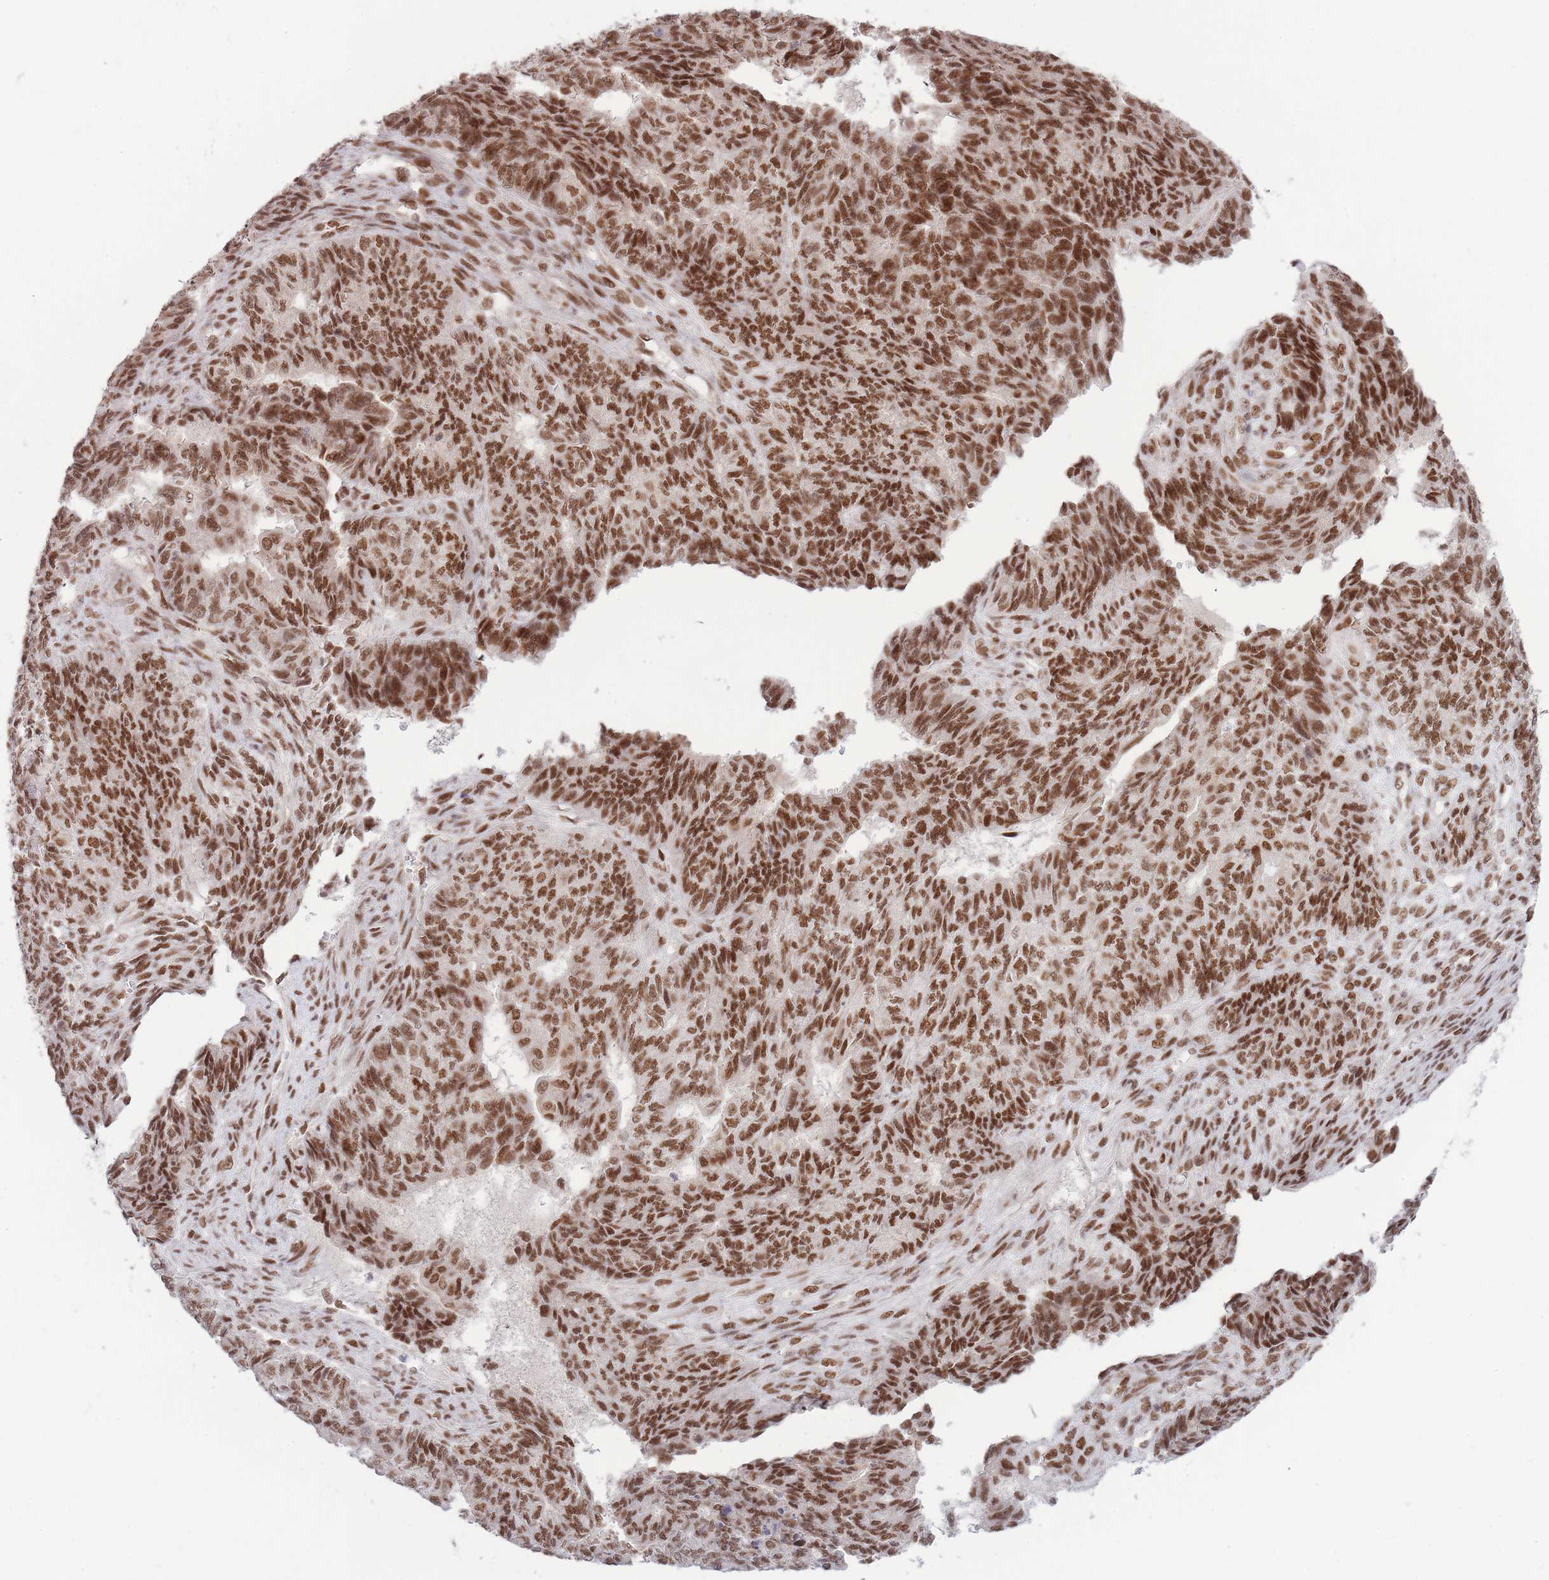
{"staining": {"intensity": "strong", "quantity": ">75%", "location": "nuclear"}, "tissue": "endometrial cancer", "cell_type": "Tumor cells", "image_type": "cancer", "snomed": [{"axis": "morphology", "description": "Adenocarcinoma, NOS"}, {"axis": "topography", "description": "Endometrium"}], "caption": "DAB immunohistochemical staining of human endometrial cancer shows strong nuclear protein positivity in about >75% of tumor cells.", "gene": "CARD8", "patient": {"sex": "female", "age": 32}}